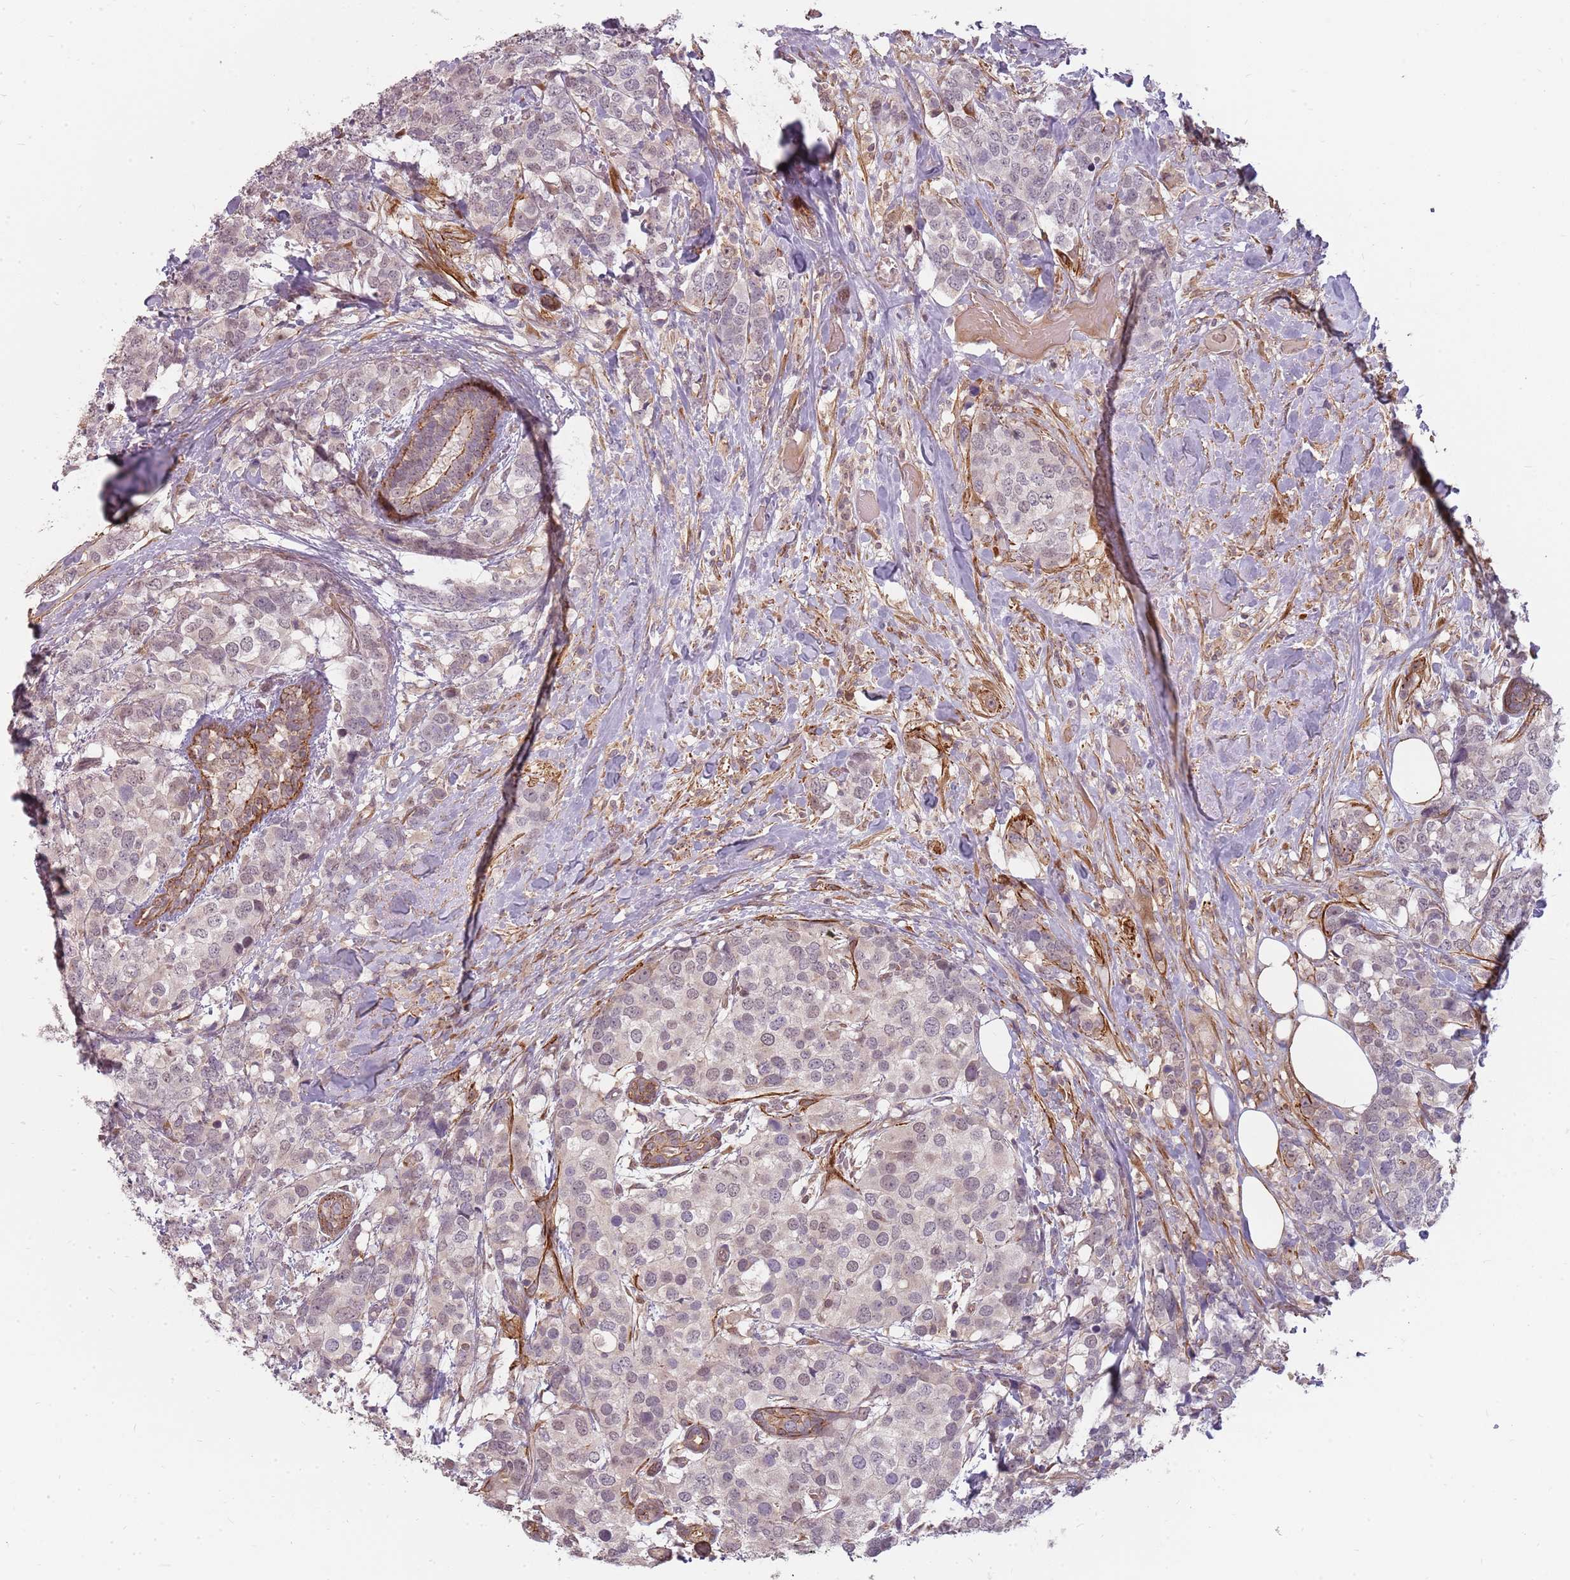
{"staining": {"intensity": "negative", "quantity": "none", "location": "none"}, "tissue": "breast cancer", "cell_type": "Tumor cells", "image_type": "cancer", "snomed": [{"axis": "morphology", "description": "Lobular carcinoma"}, {"axis": "topography", "description": "Breast"}], "caption": "An immunohistochemistry photomicrograph of lobular carcinoma (breast) is shown. There is no staining in tumor cells of lobular carcinoma (breast).", "gene": "PPP1R14C", "patient": {"sex": "female", "age": 59}}